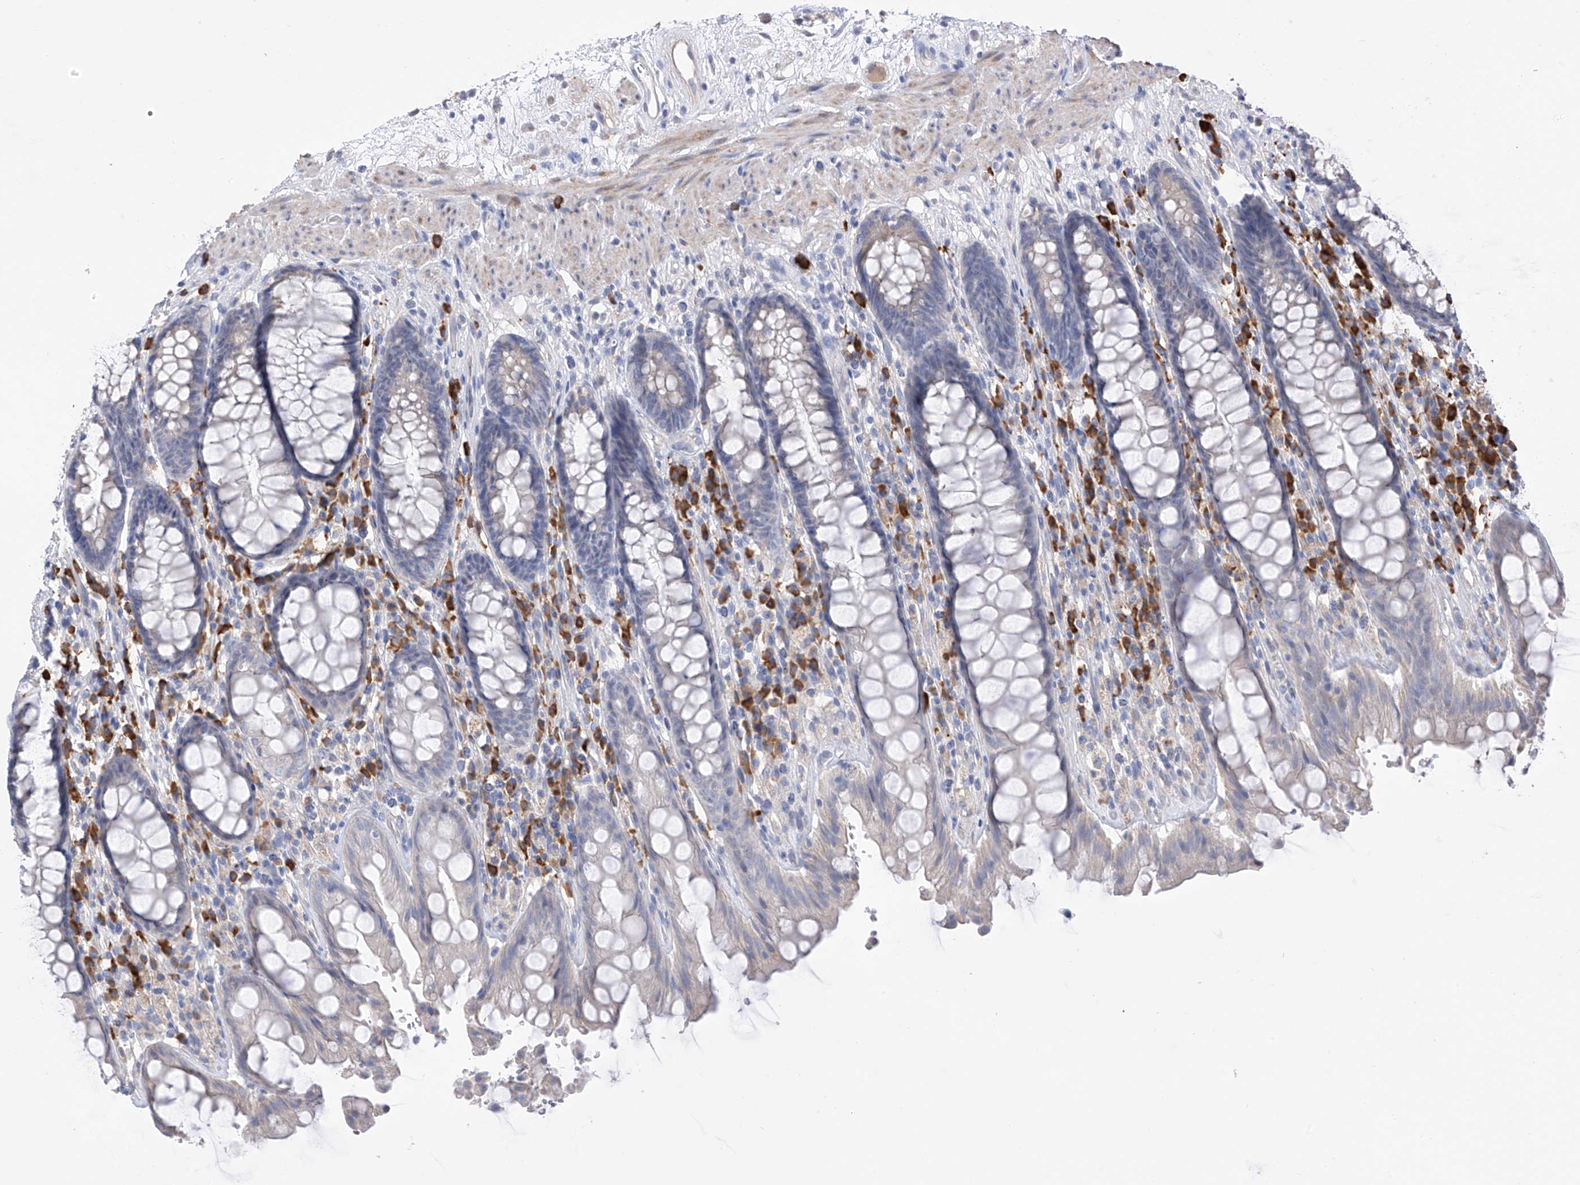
{"staining": {"intensity": "negative", "quantity": "none", "location": "none"}, "tissue": "rectum", "cell_type": "Glandular cells", "image_type": "normal", "snomed": [{"axis": "morphology", "description": "Normal tissue, NOS"}, {"axis": "topography", "description": "Rectum"}], "caption": "The immunohistochemistry (IHC) micrograph has no significant expression in glandular cells of rectum. (Brightfield microscopy of DAB (3,3'-diaminobenzidine) immunohistochemistry at high magnification).", "gene": "REC8", "patient": {"sex": "male", "age": 64}}